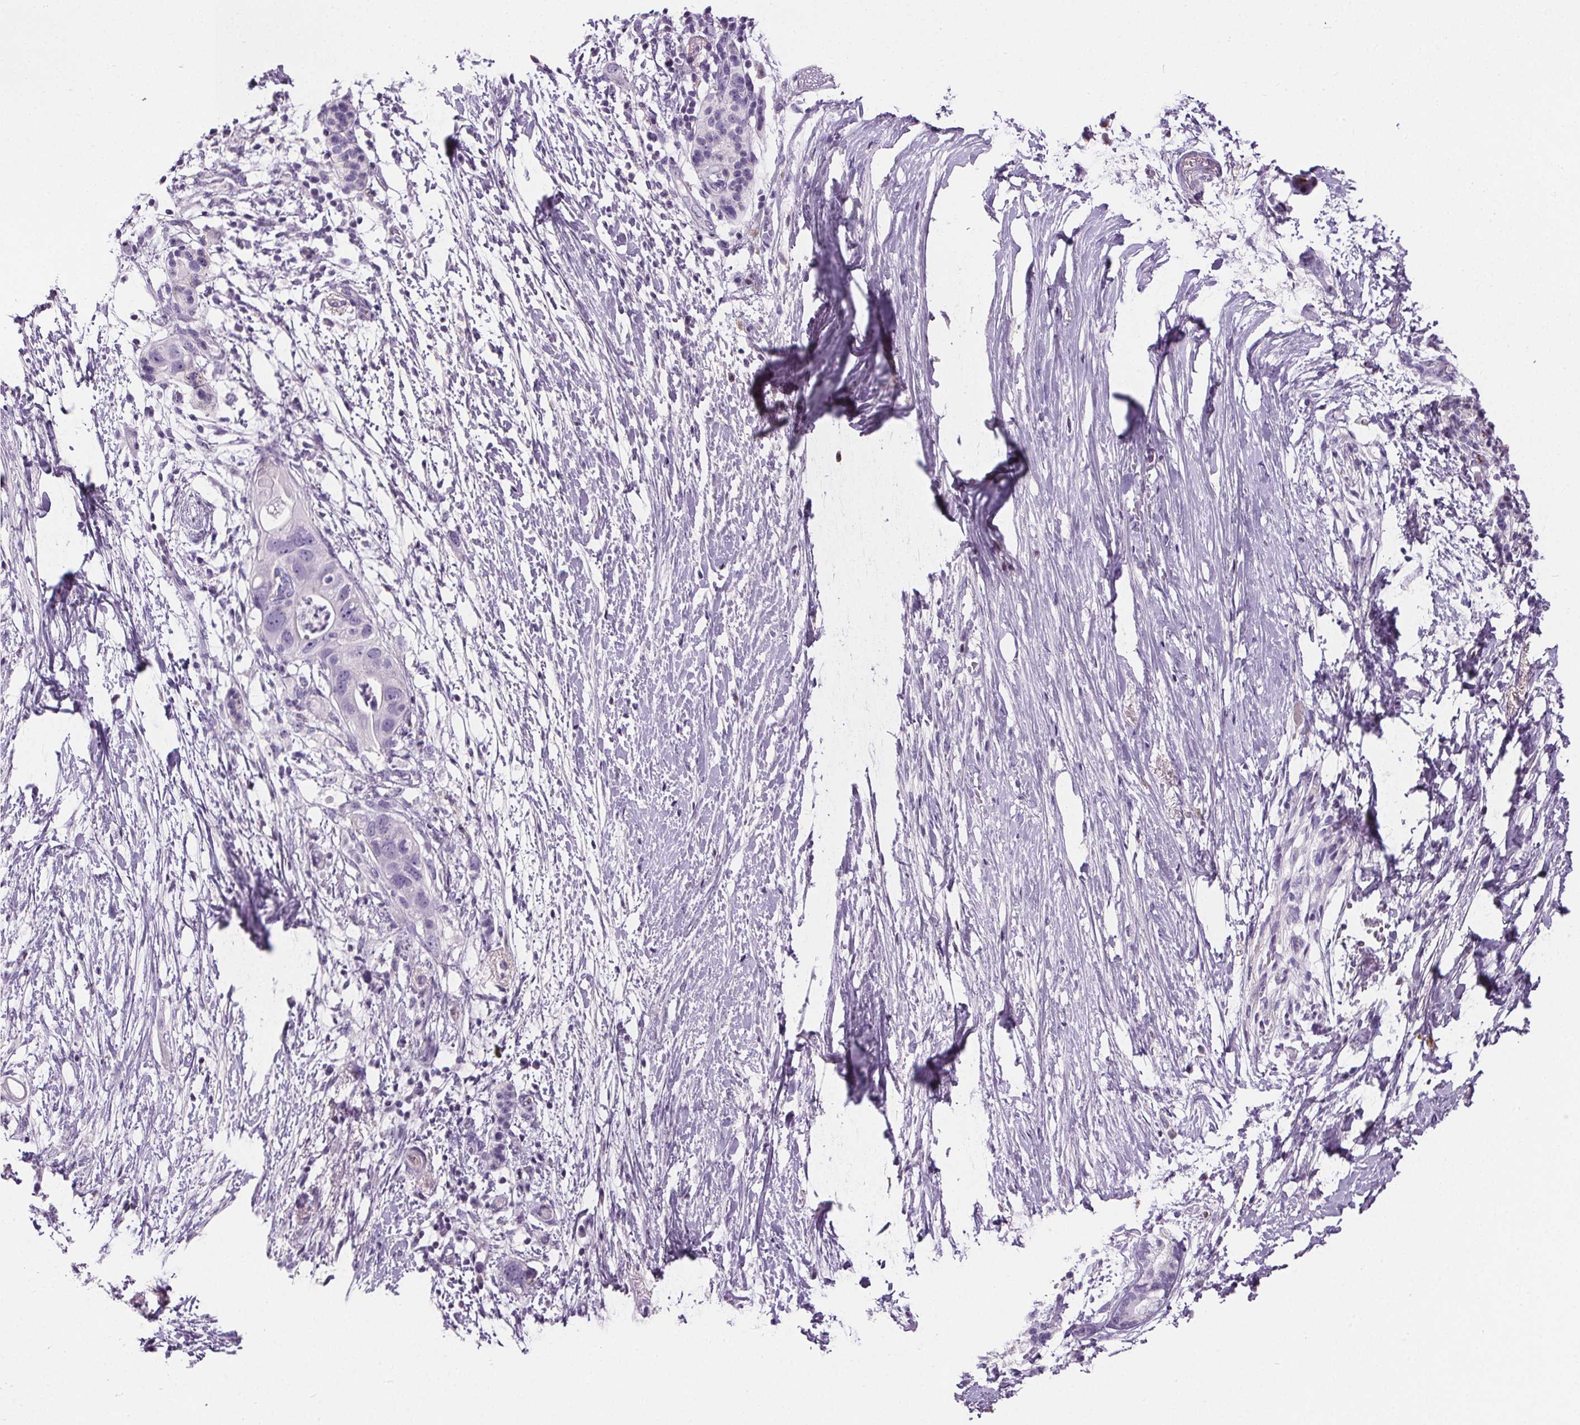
{"staining": {"intensity": "negative", "quantity": "none", "location": "none"}, "tissue": "pancreatic cancer", "cell_type": "Tumor cells", "image_type": "cancer", "snomed": [{"axis": "morphology", "description": "Adenocarcinoma, NOS"}, {"axis": "topography", "description": "Pancreas"}], "caption": "Pancreatic adenocarcinoma was stained to show a protein in brown. There is no significant positivity in tumor cells.", "gene": "CD5L", "patient": {"sex": "female", "age": 72}}